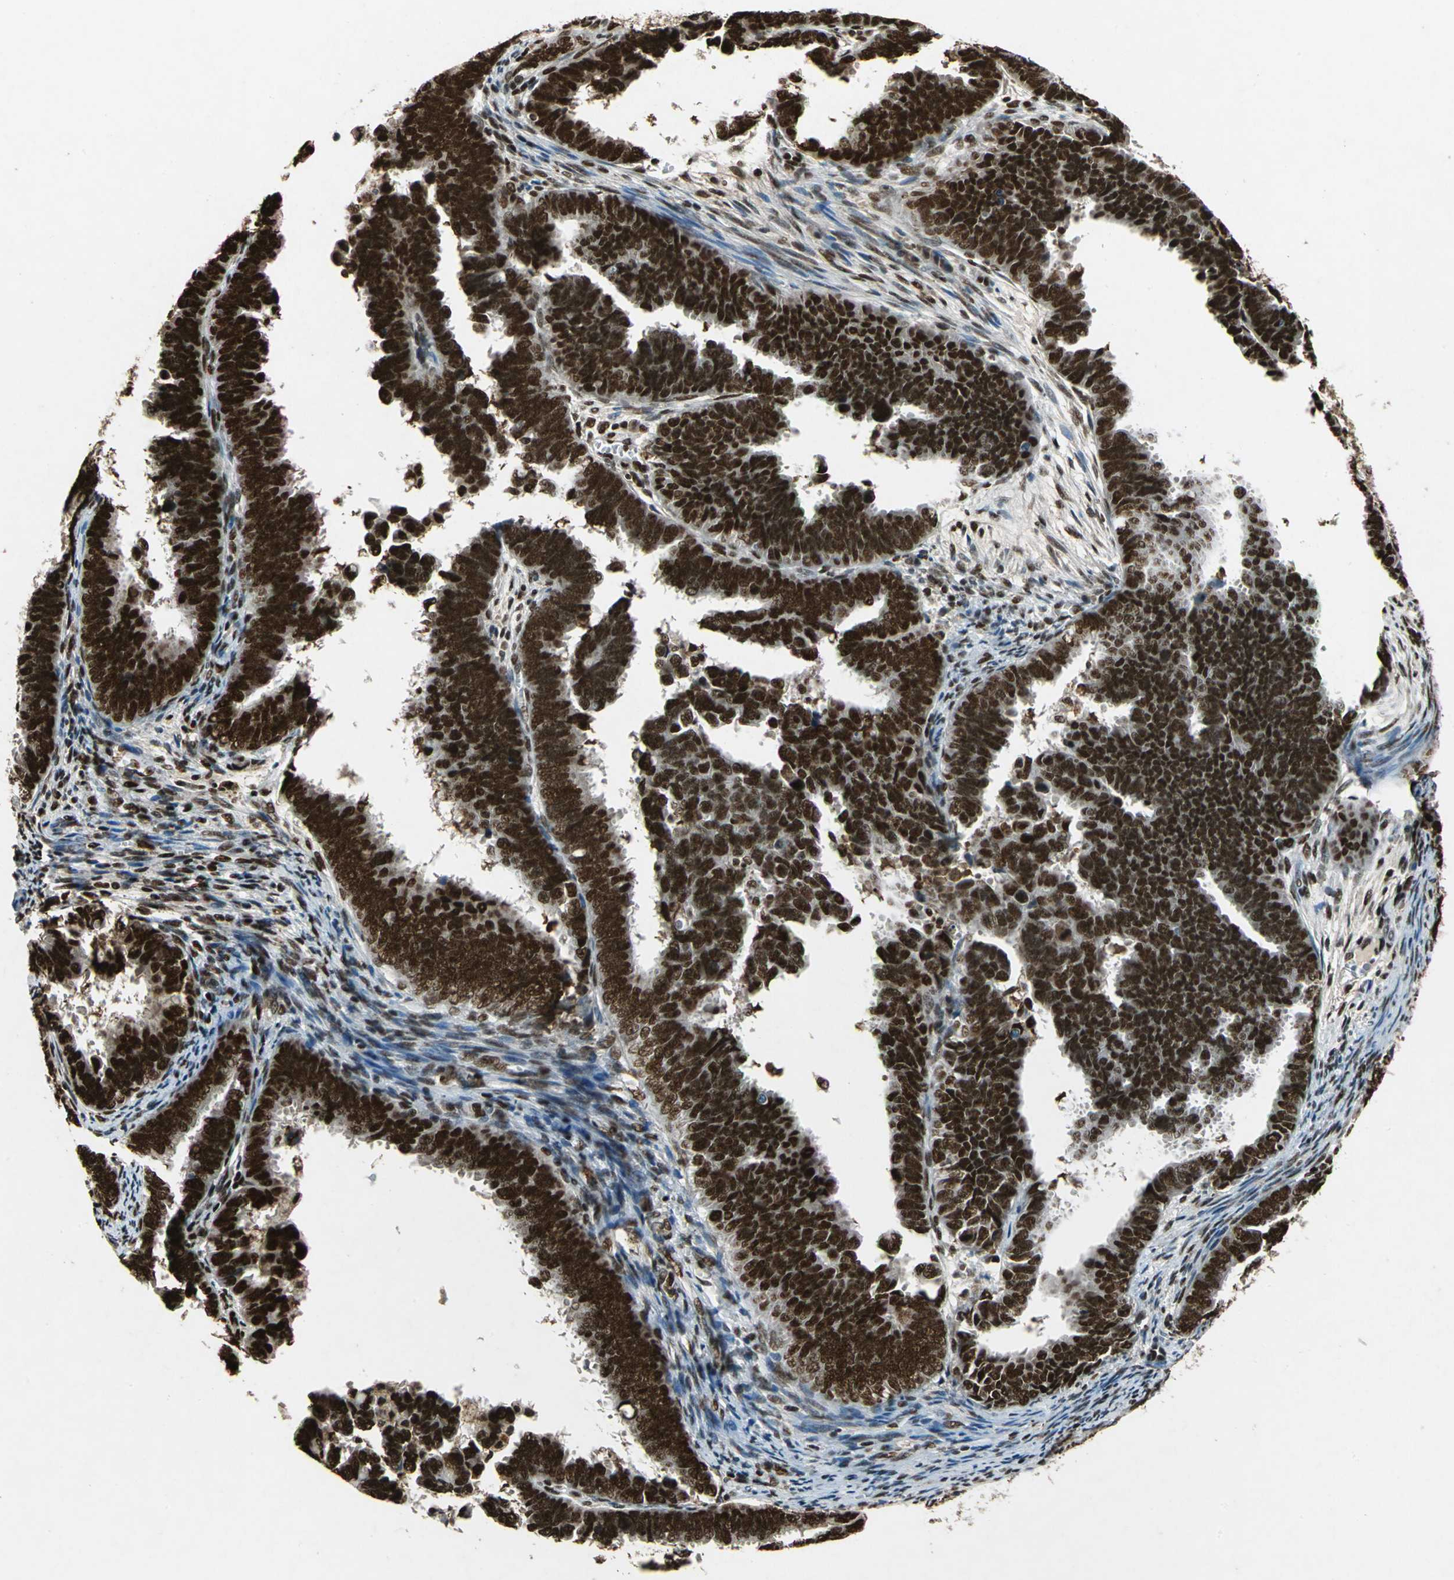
{"staining": {"intensity": "strong", "quantity": ">75%", "location": "nuclear"}, "tissue": "endometrial cancer", "cell_type": "Tumor cells", "image_type": "cancer", "snomed": [{"axis": "morphology", "description": "Adenocarcinoma, NOS"}, {"axis": "topography", "description": "Endometrium"}], "caption": "Immunohistochemistry (DAB (3,3'-diaminobenzidine)) staining of endometrial adenocarcinoma reveals strong nuclear protein staining in about >75% of tumor cells. The protein is shown in brown color, while the nuclei are stained blue.", "gene": "MTA2", "patient": {"sex": "female", "age": 75}}